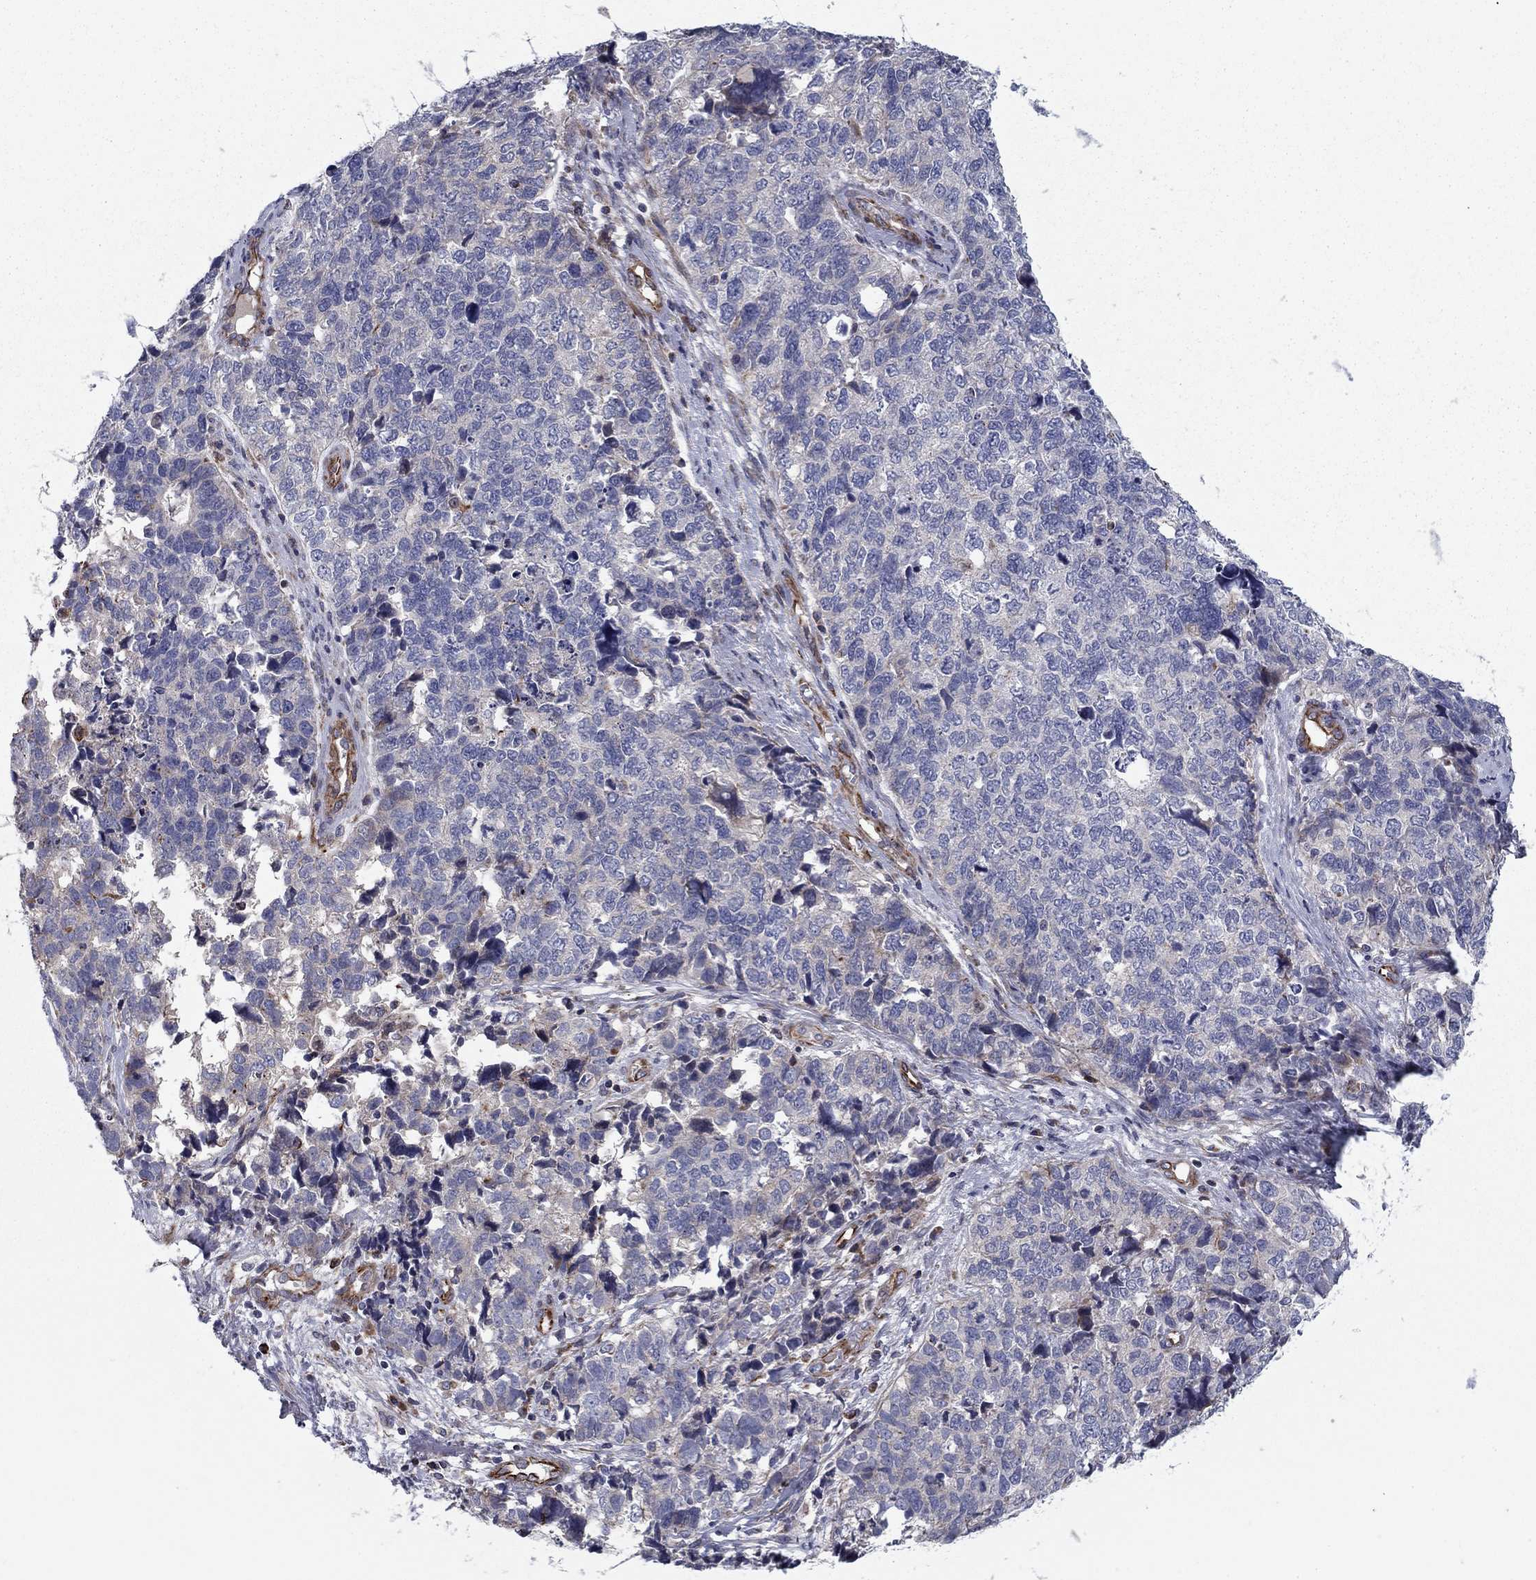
{"staining": {"intensity": "negative", "quantity": "none", "location": "none"}, "tissue": "cervical cancer", "cell_type": "Tumor cells", "image_type": "cancer", "snomed": [{"axis": "morphology", "description": "Squamous cell carcinoma, NOS"}, {"axis": "topography", "description": "Cervix"}], "caption": "IHC photomicrograph of neoplastic tissue: human squamous cell carcinoma (cervical) stained with DAB (3,3'-diaminobenzidine) displays no significant protein positivity in tumor cells.", "gene": "CLSTN1", "patient": {"sex": "female", "age": 63}}